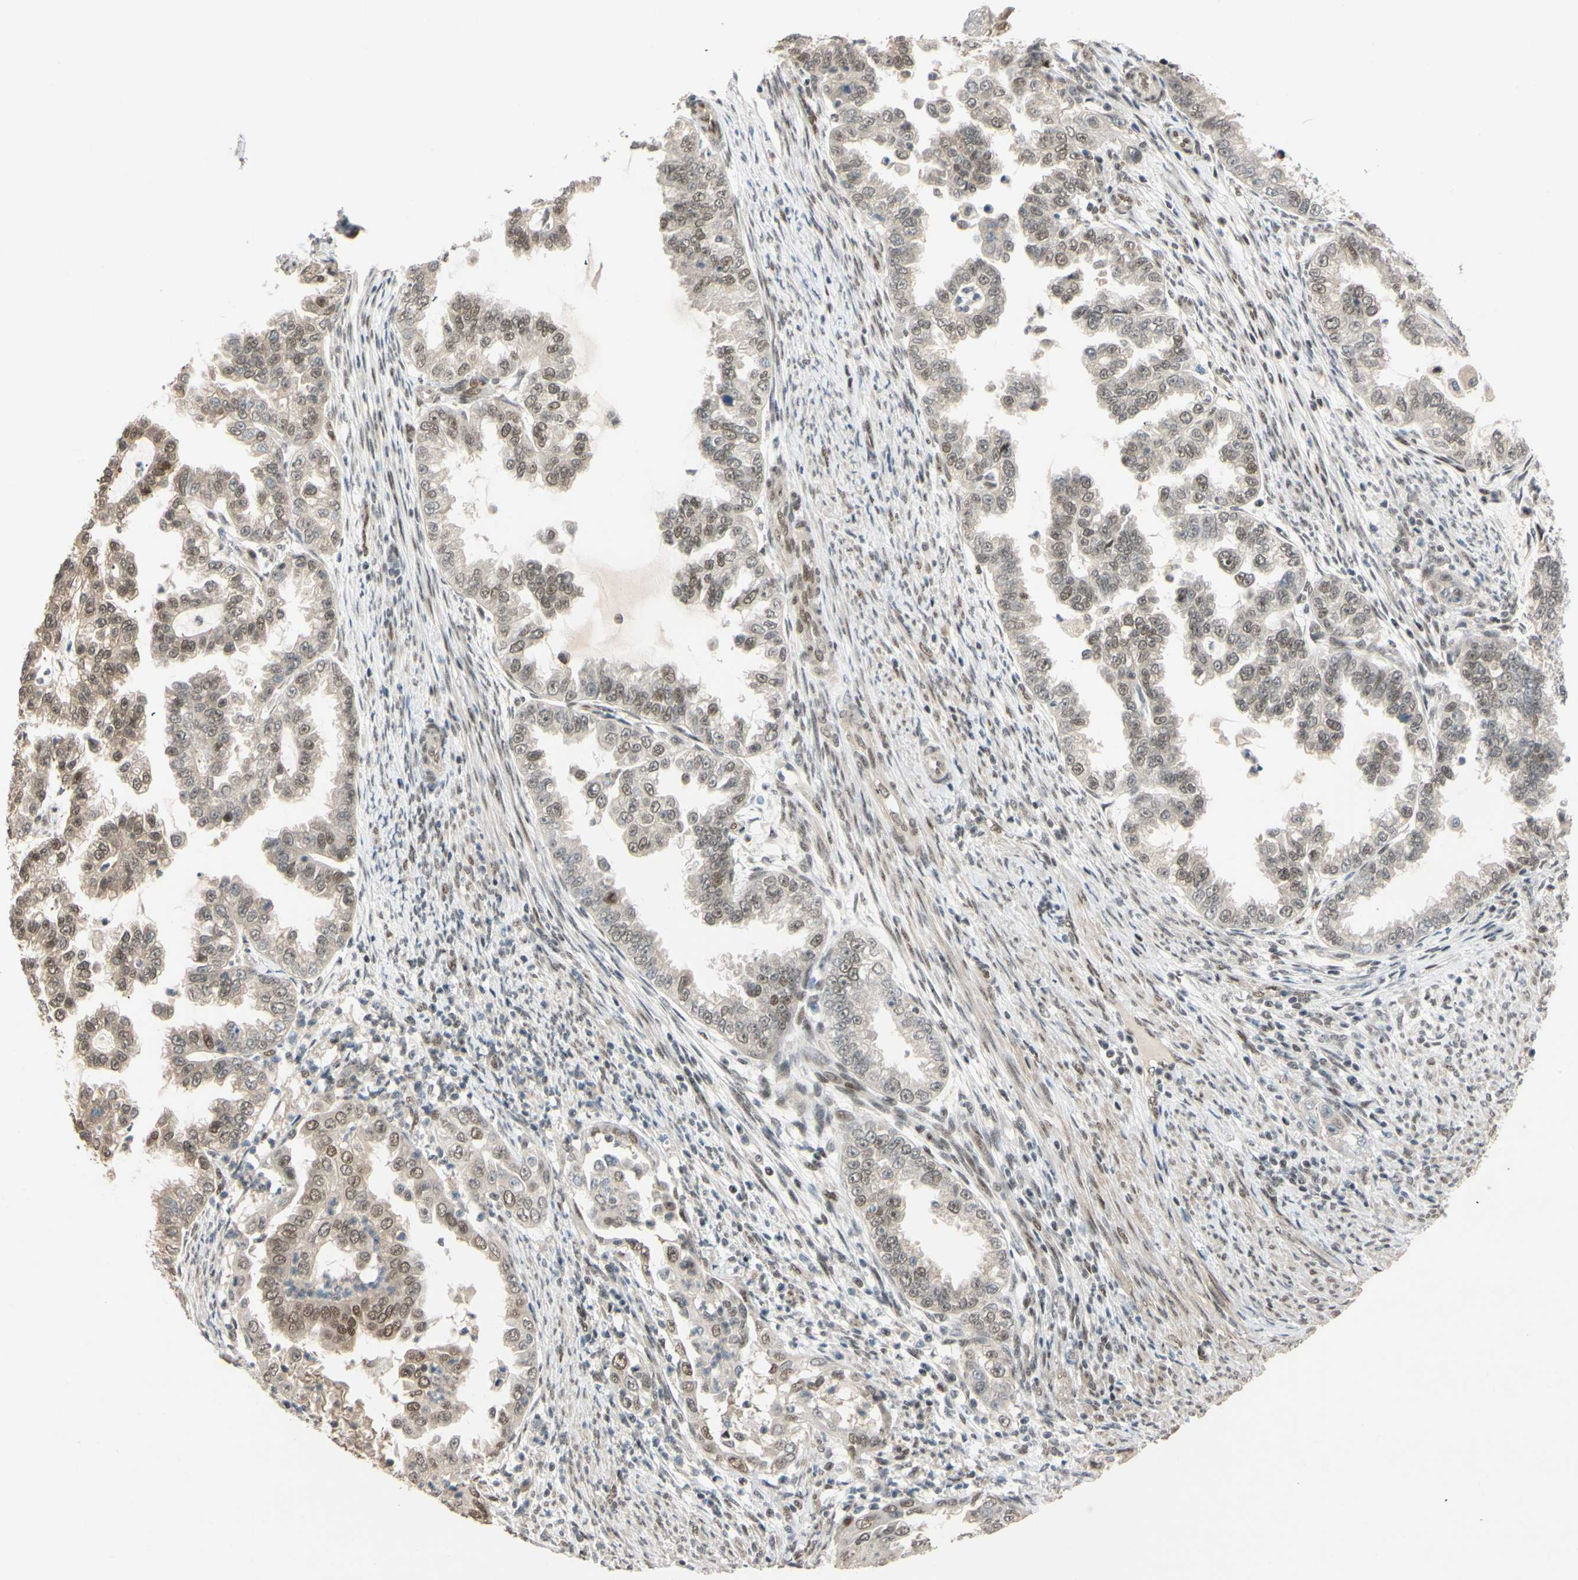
{"staining": {"intensity": "weak", "quantity": "25%-75%", "location": "nuclear"}, "tissue": "endometrial cancer", "cell_type": "Tumor cells", "image_type": "cancer", "snomed": [{"axis": "morphology", "description": "Adenocarcinoma, NOS"}, {"axis": "topography", "description": "Endometrium"}], "caption": "Brown immunohistochemical staining in human endometrial adenocarcinoma displays weak nuclear staining in approximately 25%-75% of tumor cells.", "gene": "TAF4", "patient": {"sex": "female", "age": 85}}